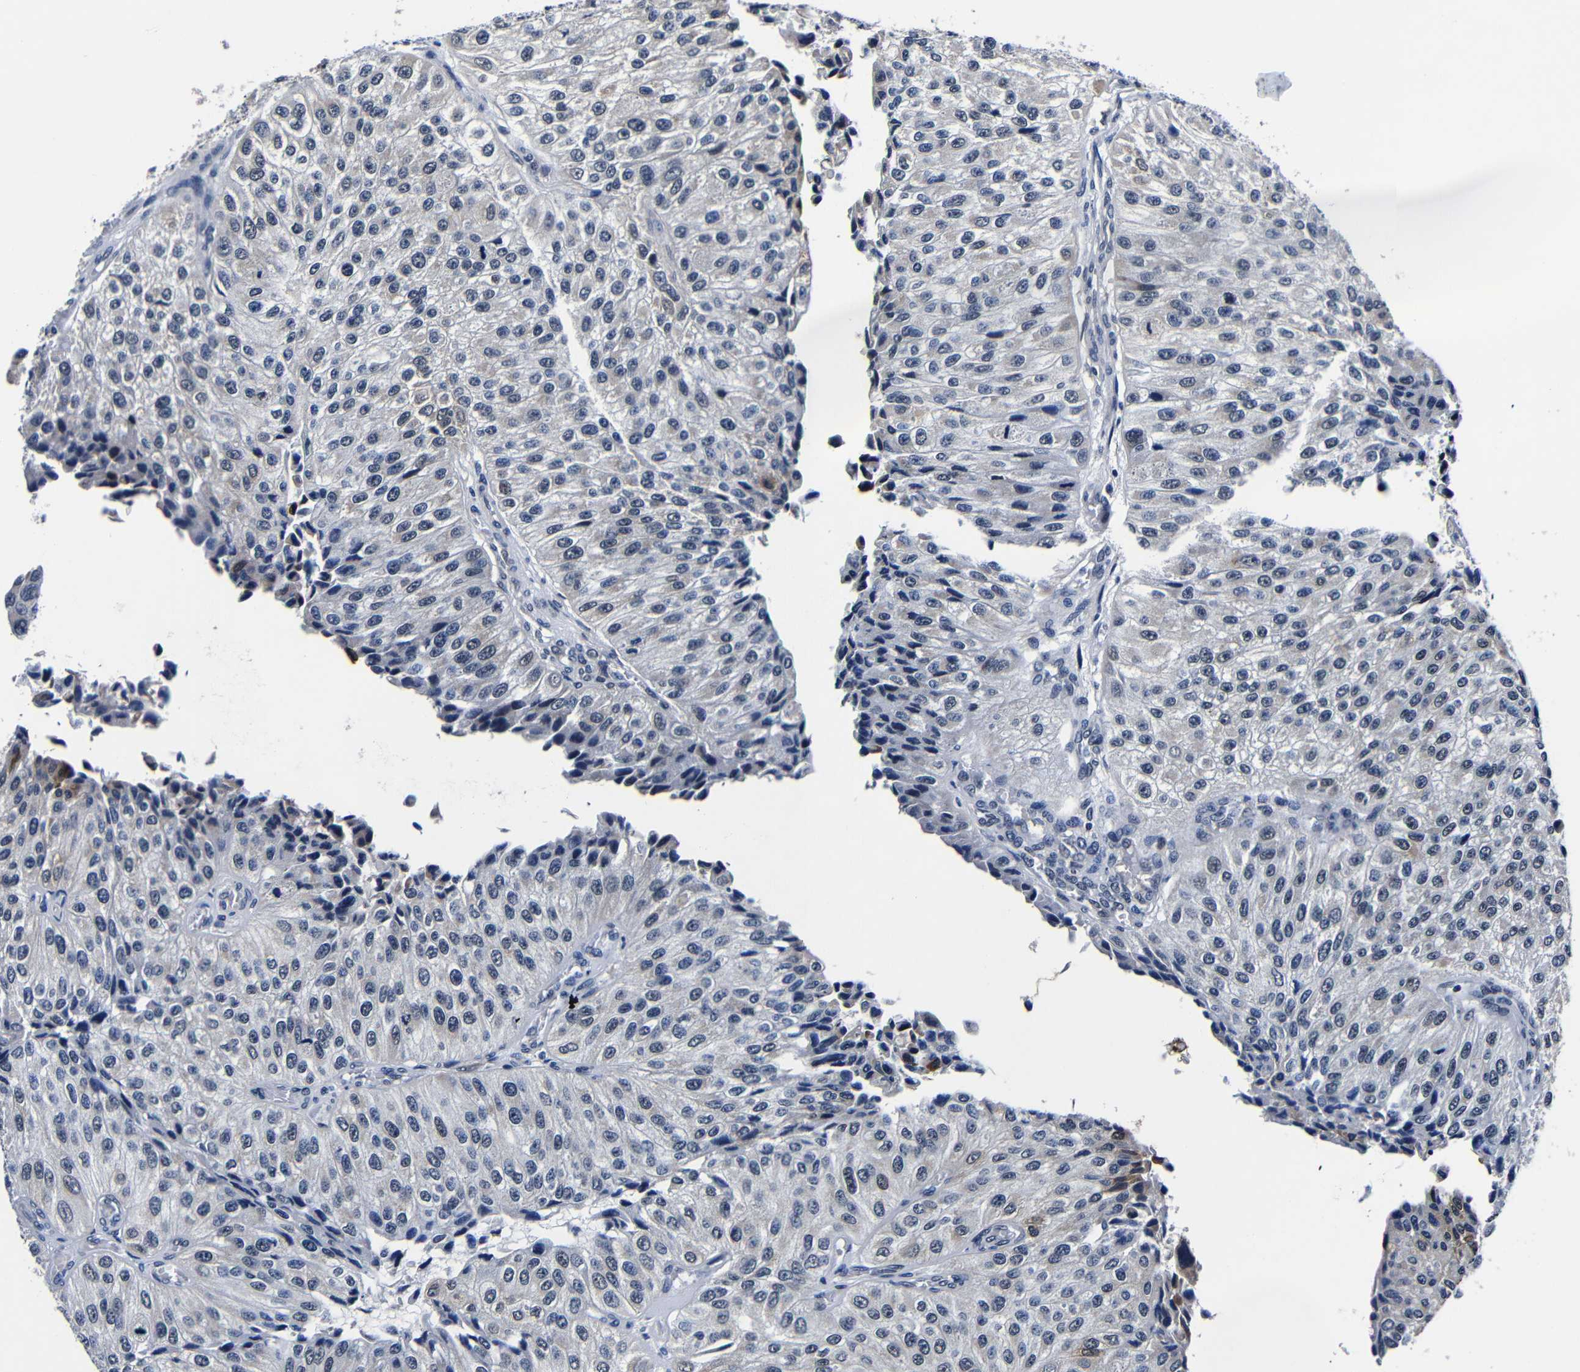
{"staining": {"intensity": "weak", "quantity": "<25%", "location": "cytoplasmic/membranous"}, "tissue": "urothelial cancer", "cell_type": "Tumor cells", "image_type": "cancer", "snomed": [{"axis": "morphology", "description": "Urothelial carcinoma, High grade"}, {"axis": "topography", "description": "Kidney"}, {"axis": "topography", "description": "Urinary bladder"}], "caption": "Immunohistochemistry (IHC) photomicrograph of neoplastic tissue: human high-grade urothelial carcinoma stained with DAB shows no significant protein staining in tumor cells.", "gene": "DEPP1", "patient": {"sex": "male", "age": 77}}